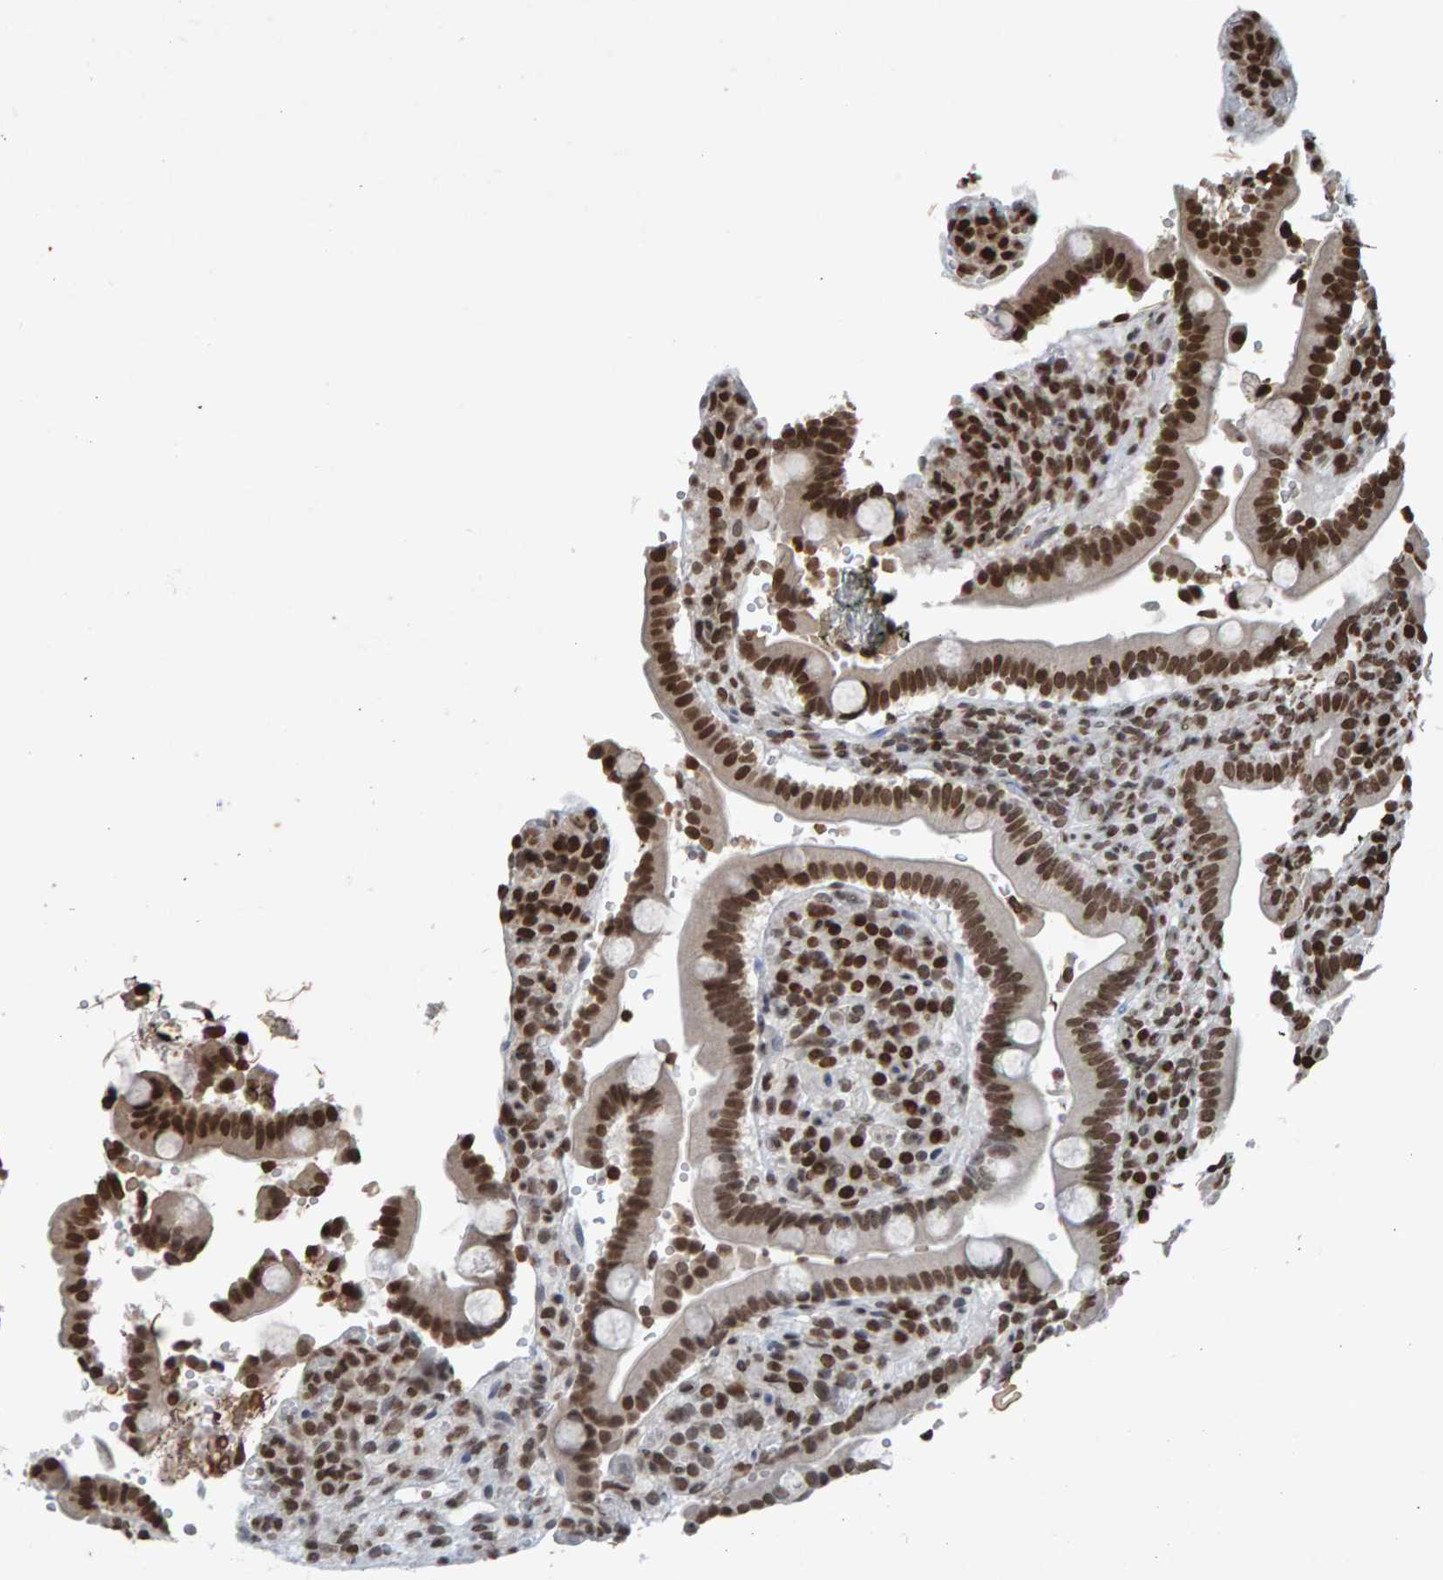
{"staining": {"intensity": "strong", "quantity": "25%-75%", "location": "nuclear"}, "tissue": "duodenum", "cell_type": "Glandular cells", "image_type": "normal", "snomed": [{"axis": "morphology", "description": "Normal tissue, NOS"}, {"axis": "topography", "description": "Small intestine, NOS"}], "caption": "DAB (3,3'-diaminobenzidine) immunohistochemical staining of normal human duodenum reveals strong nuclear protein positivity in approximately 25%-75% of glandular cells.", "gene": "H2AZ1", "patient": {"sex": "female", "age": 71}}